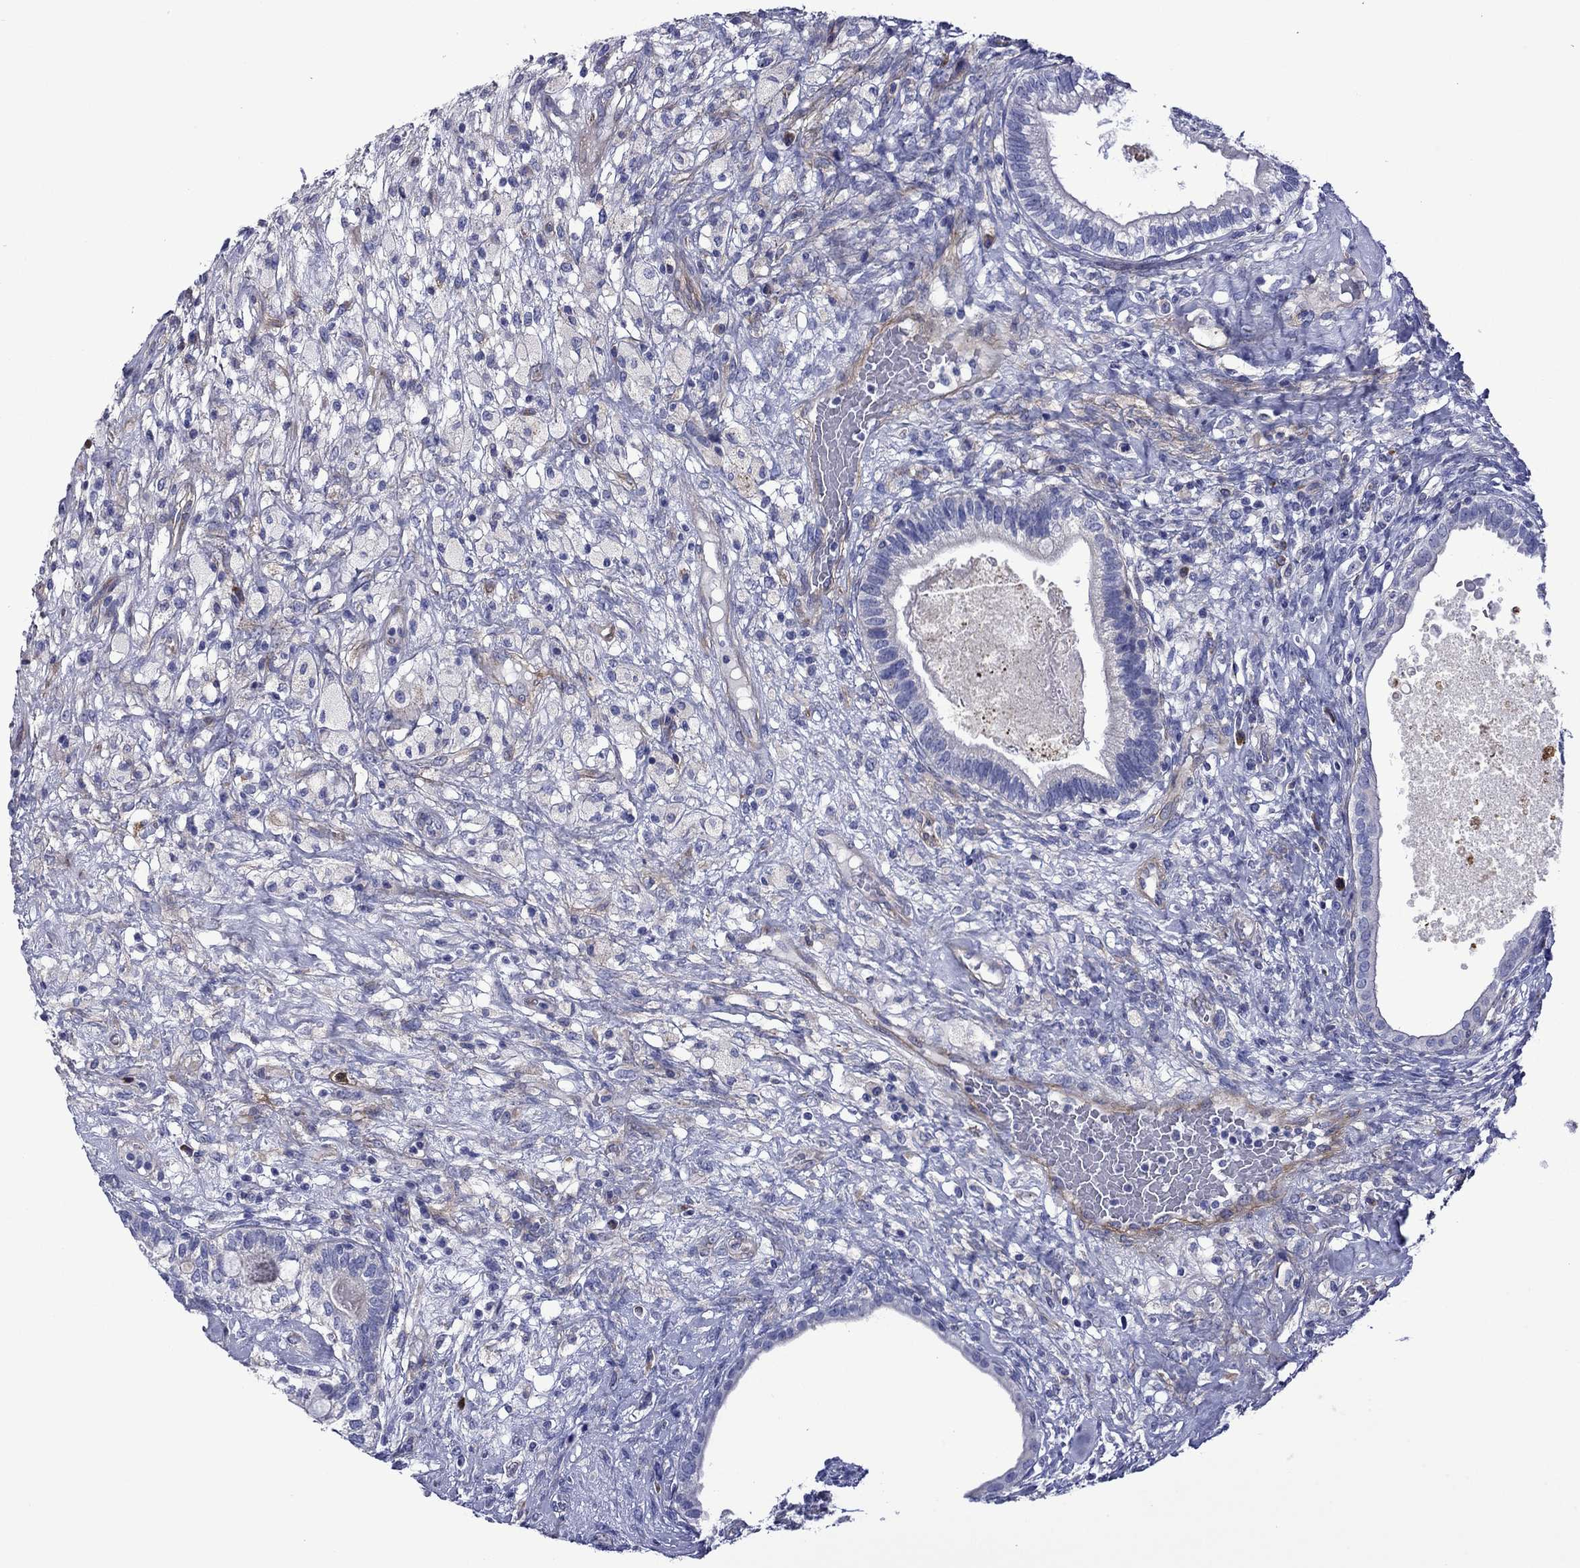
{"staining": {"intensity": "negative", "quantity": "none", "location": "none"}, "tissue": "testis cancer", "cell_type": "Tumor cells", "image_type": "cancer", "snomed": [{"axis": "morphology", "description": "Seminoma, NOS"}, {"axis": "morphology", "description": "Carcinoma, Embryonal, NOS"}, {"axis": "topography", "description": "Testis"}], "caption": "Tumor cells are negative for brown protein staining in testis cancer. The staining was performed using DAB to visualize the protein expression in brown, while the nuclei were stained in blue with hematoxylin (Magnification: 20x).", "gene": "HSPG2", "patient": {"sex": "male", "age": 41}}